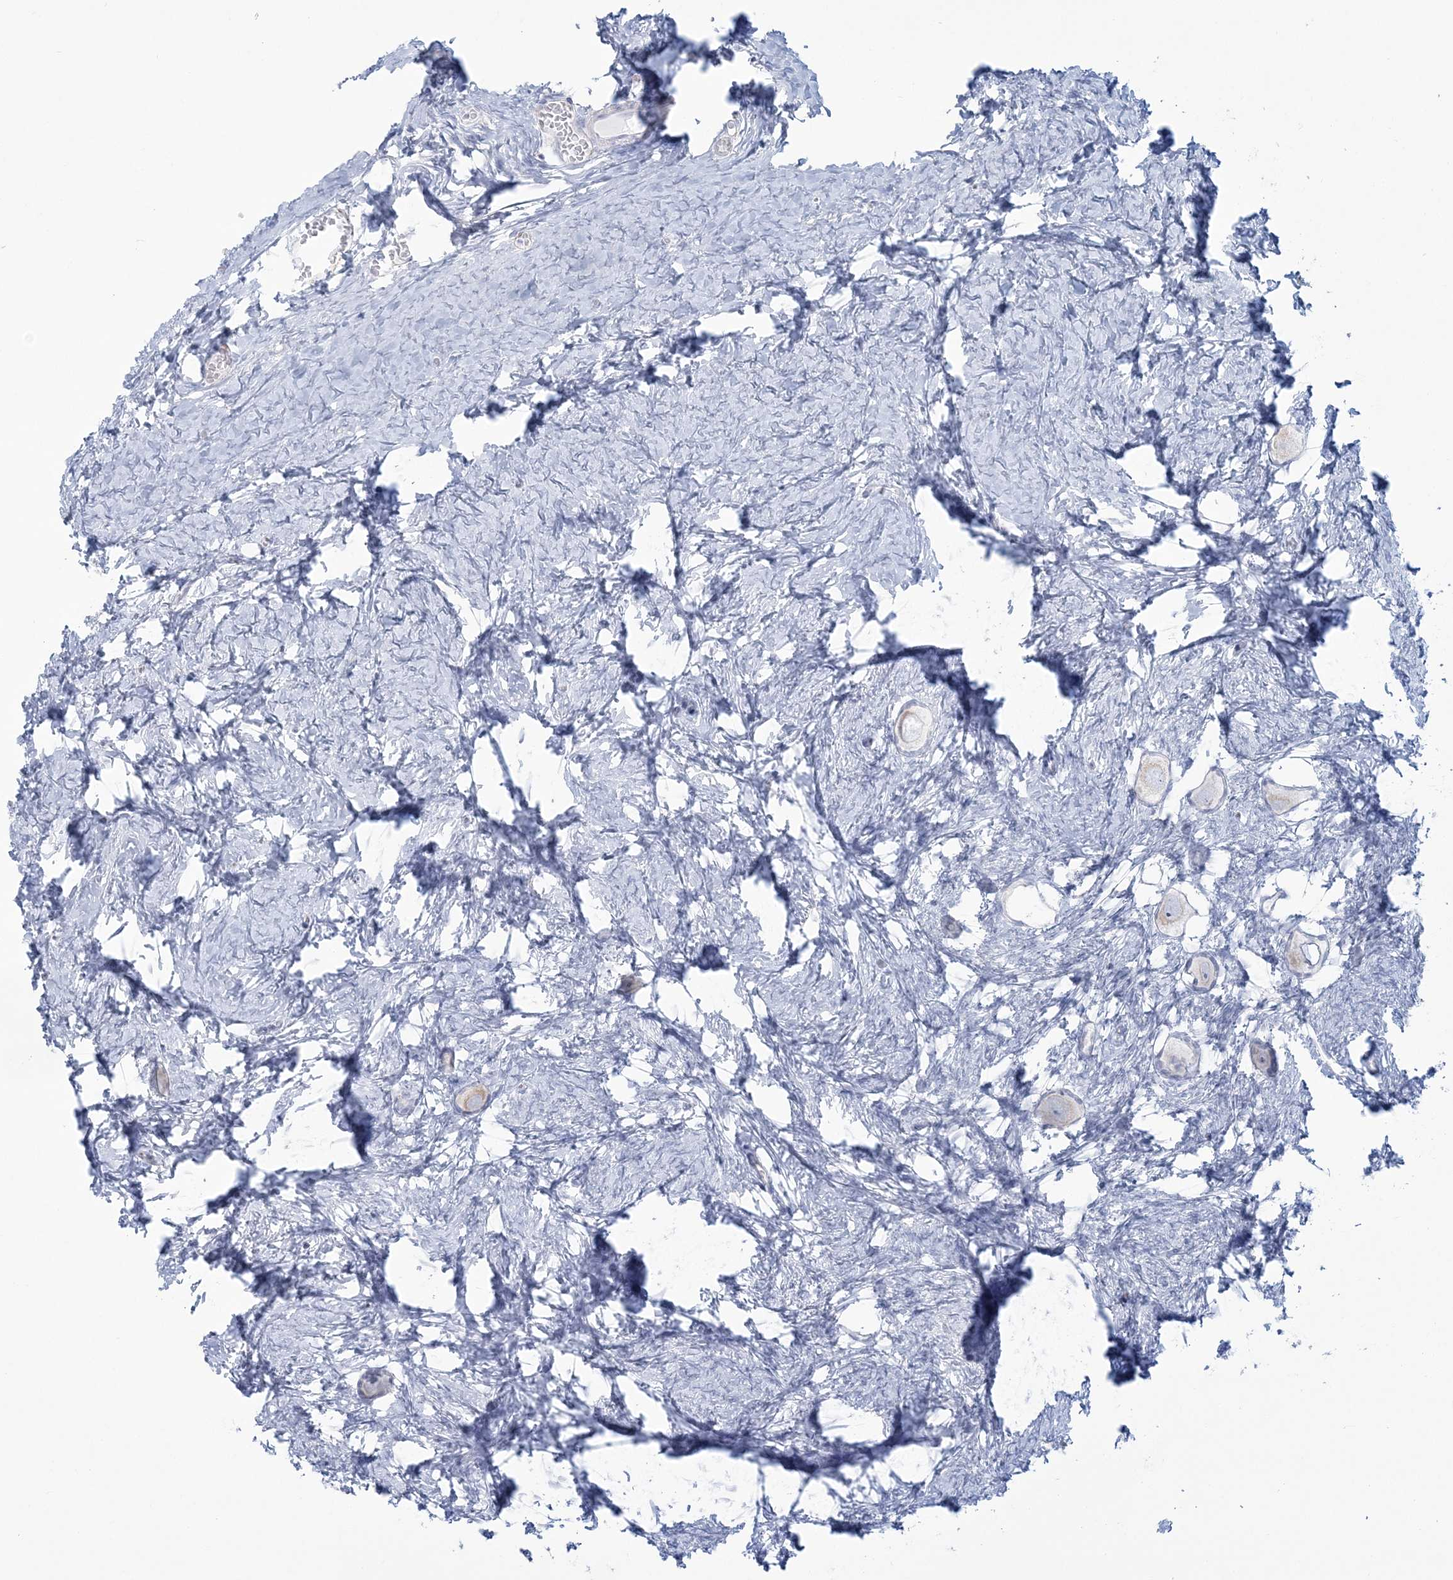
{"staining": {"intensity": "negative", "quantity": "none", "location": "none"}, "tissue": "ovary", "cell_type": "Follicle cells", "image_type": "normal", "snomed": [{"axis": "morphology", "description": "Normal tissue, NOS"}, {"axis": "topography", "description": "Ovary"}], "caption": "A high-resolution histopathology image shows IHC staining of benign ovary, which displays no significant expression in follicle cells. (DAB (3,3'-diaminobenzidine) immunohistochemistry, high magnification).", "gene": "ENSG00000288637", "patient": {"sex": "female", "age": 27}}